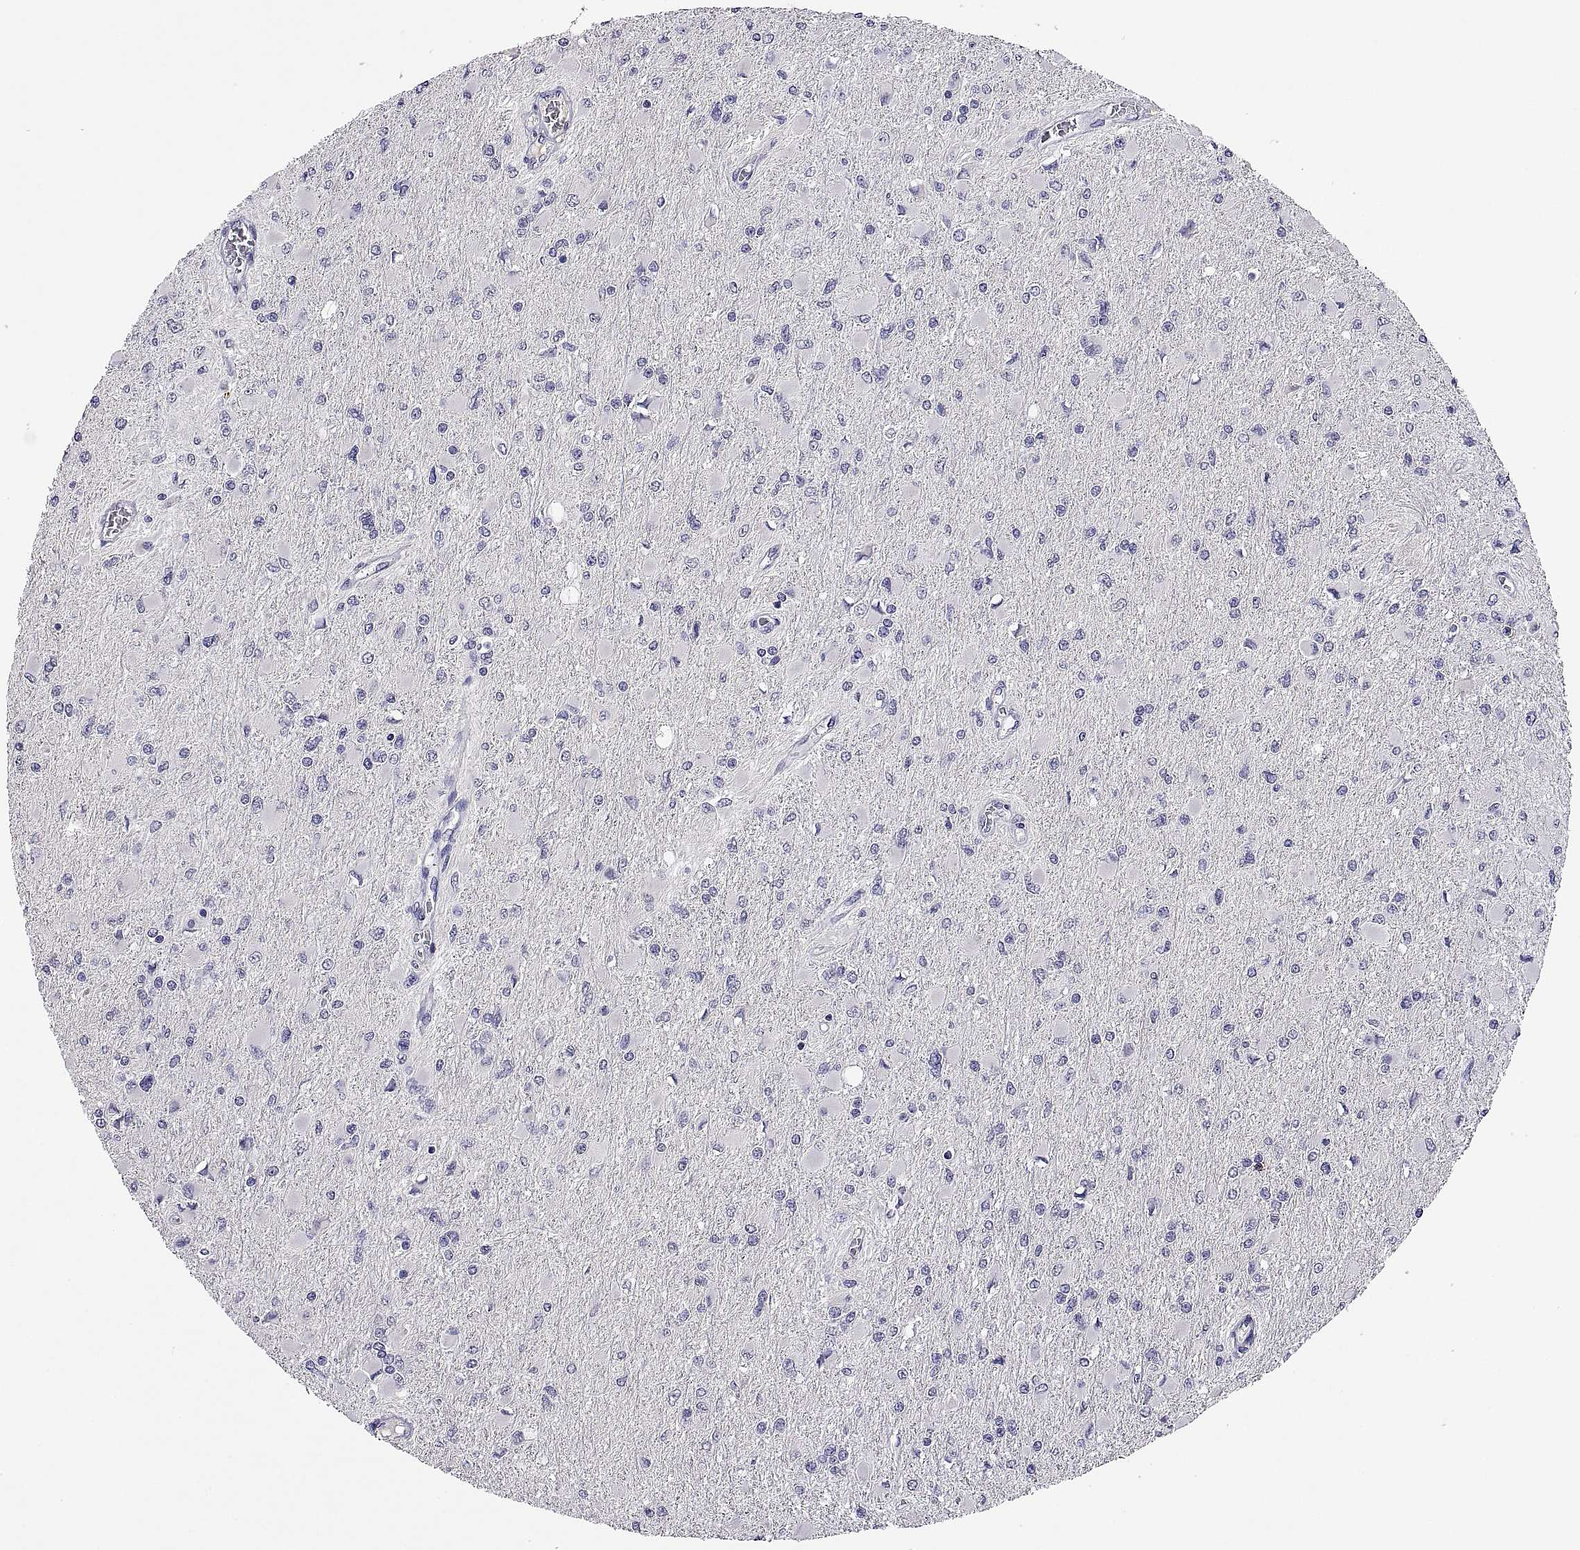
{"staining": {"intensity": "negative", "quantity": "none", "location": "none"}, "tissue": "glioma", "cell_type": "Tumor cells", "image_type": "cancer", "snomed": [{"axis": "morphology", "description": "Glioma, malignant, High grade"}, {"axis": "topography", "description": "Cerebral cortex"}], "caption": "Human glioma stained for a protein using IHC displays no staining in tumor cells.", "gene": "MS4A1", "patient": {"sex": "female", "age": 36}}